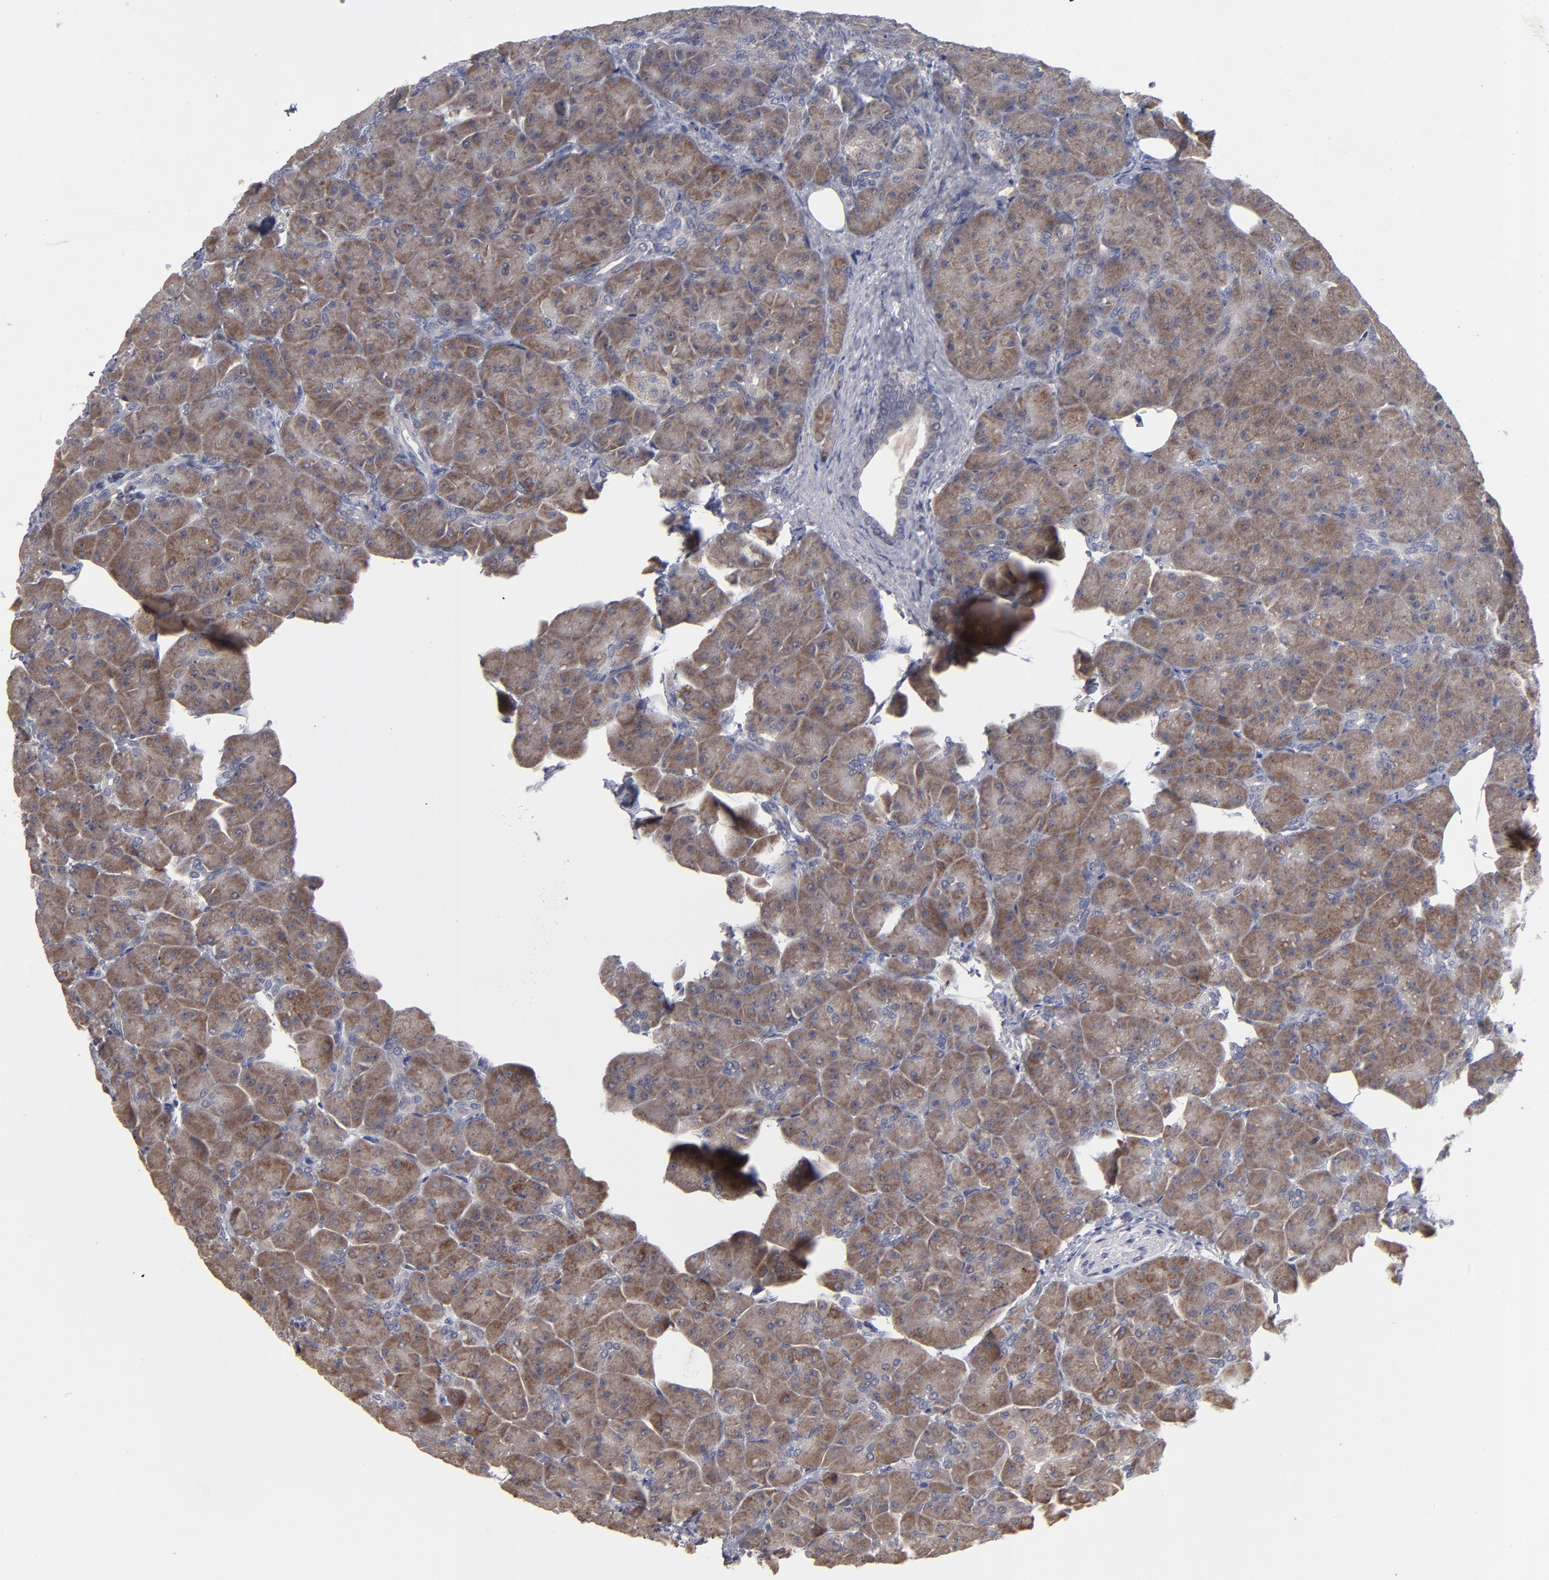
{"staining": {"intensity": "strong", "quantity": ">75%", "location": "cytoplasmic/membranous"}, "tissue": "pancreas", "cell_type": "Exocrine glandular cells", "image_type": "normal", "snomed": [{"axis": "morphology", "description": "Normal tissue, NOS"}, {"axis": "topography", "description": "Pancreas"}], "caption": "DAB (3,3'-diaminobenzidine) immunohistochemical staining of normal pancreas demonstrates strong cytoplasmic/membranous protein staining in approximately >75% of exocrine glandular cells.", "gene": "EXD2", "patient": {"sex": "male", "age": 66}}